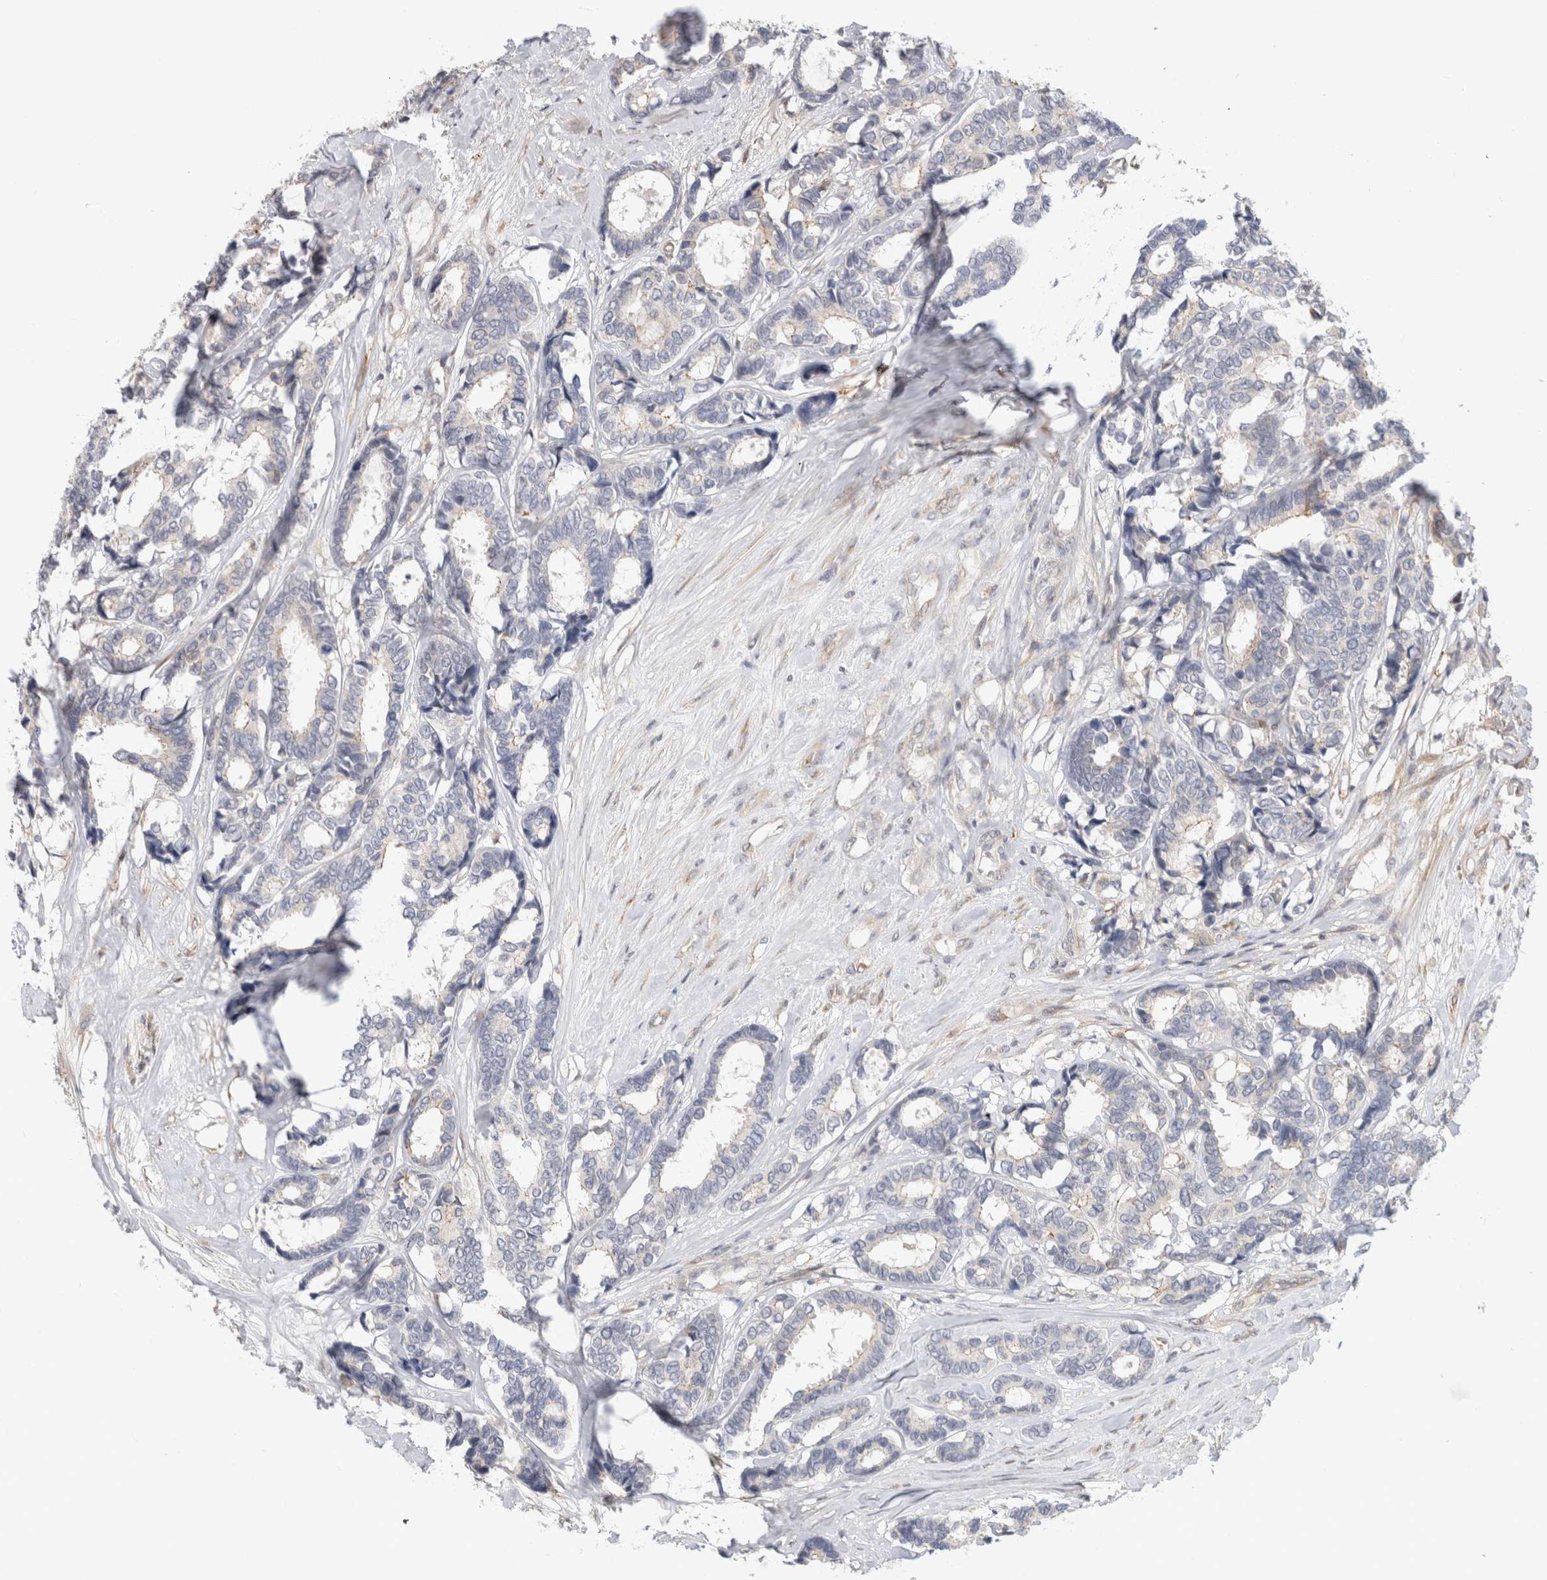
{"staining": {"intensity": "negative", "quantity": "none", "location": "none"}, "tissue": "breast cancer", "cell_type": "Tumor cells", "image_type": "cancer", "snomed": [{"axis": "morphology", "description": "Duct carcinoma"}, {"axis": "topography", "description": "Breast"}], "caption": "Human invasive ductal carcinoma (breast) stained for a protein using immunohistochemistry displays no staining in tumor cells.", "gene": "APOL2", "patient": {"sex": "female", "age": 87}}